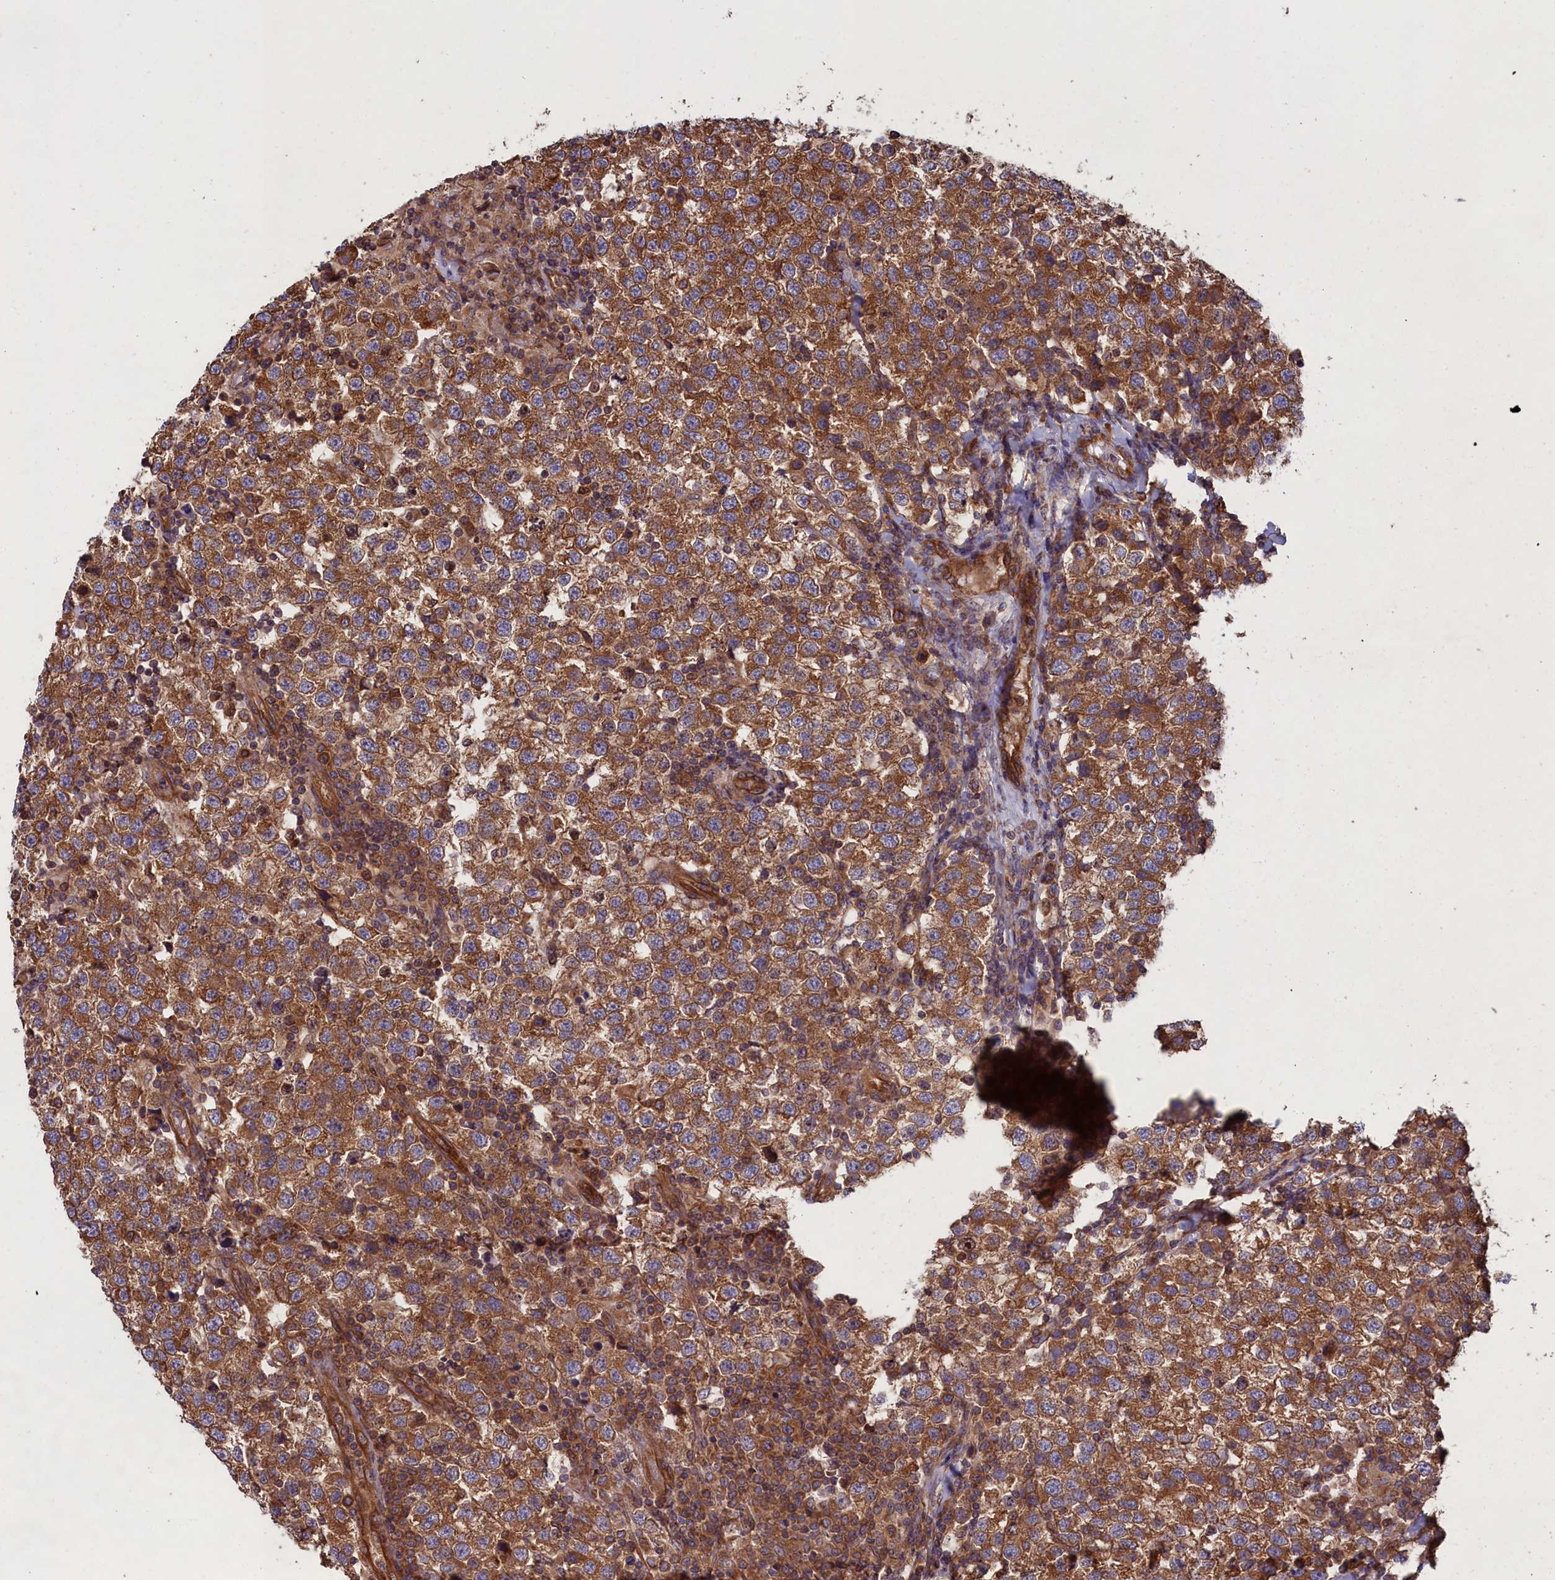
{"staining": {"intensity": "strong", "quantity": ">75%", "location": "cytoplasmic/membranous"}, "tissue": "testis cancer", "cell_type": "Tumor cells", "image_type": "cancer", "snomed": [{"axis": "morphology", "description": "Seminoma, NOS"}, {"axis": "topography", "description": "Testis"}], "caption": "An IHC image of neoplastic tissue is shown. Protein staining in brown labels strong cytoplasmic/membranous positivity in seminoma (testis) within tumor cells. (DAB IHC, brown staining for protein, blue staining for nuclei).", "gene": "CCDC124", "patient": {"sex": "male", "age": 34}}